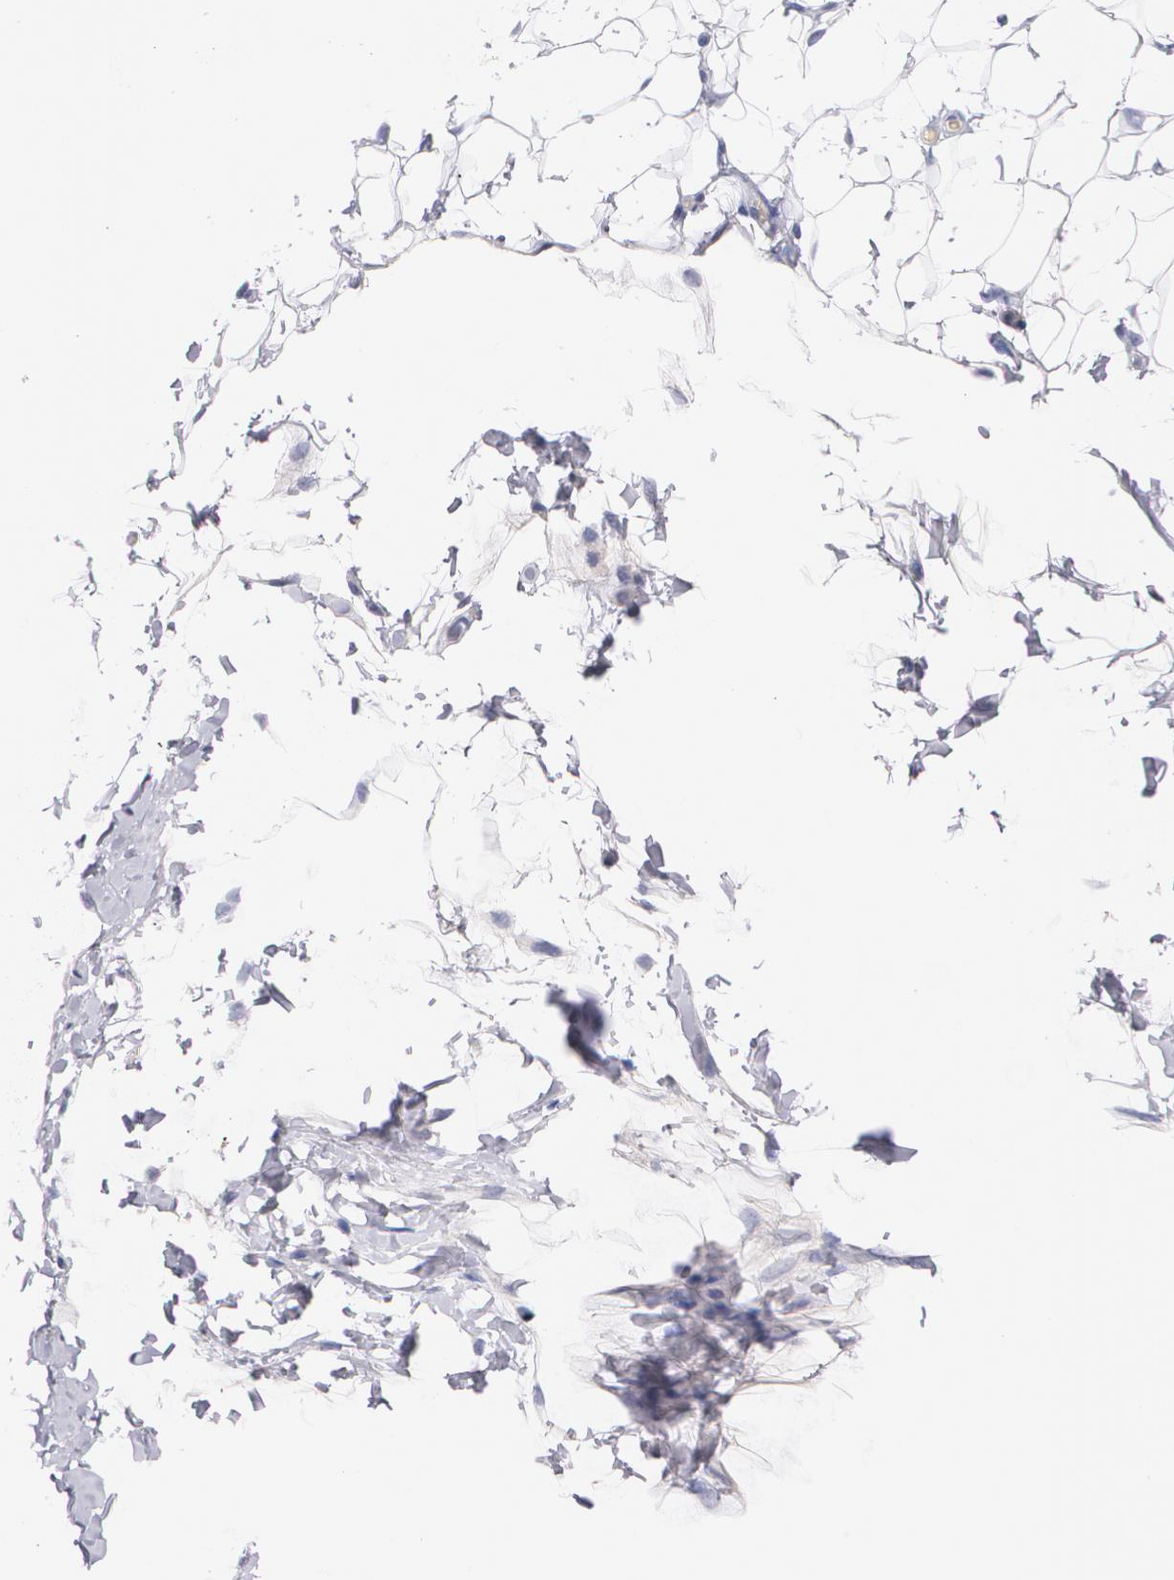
{"staining": {"intensity": "negative", "quantity": "none", "location": "none"}, "tissue": "adipose tissue", "cell_type": "Adipocytes", "image_type": "normal", "snomed": [{"axis": "morphology", "description": "Normal tissue, NOS"}, {"axis": "topography", "description": "Soft tissue"}], "caption": "Immunohistochemistry (IHC) micrograph of benign adipose tissue: adipose tissue stained with DAB (3,3'-diaminobenzidine) reveals no significant protein positivity in adipocytes. (DAB (3,3'-diaminobenzidine) IHC, high magnification).", "gene": "HMMR", "patient": {"sex": "male", "age": 26}}